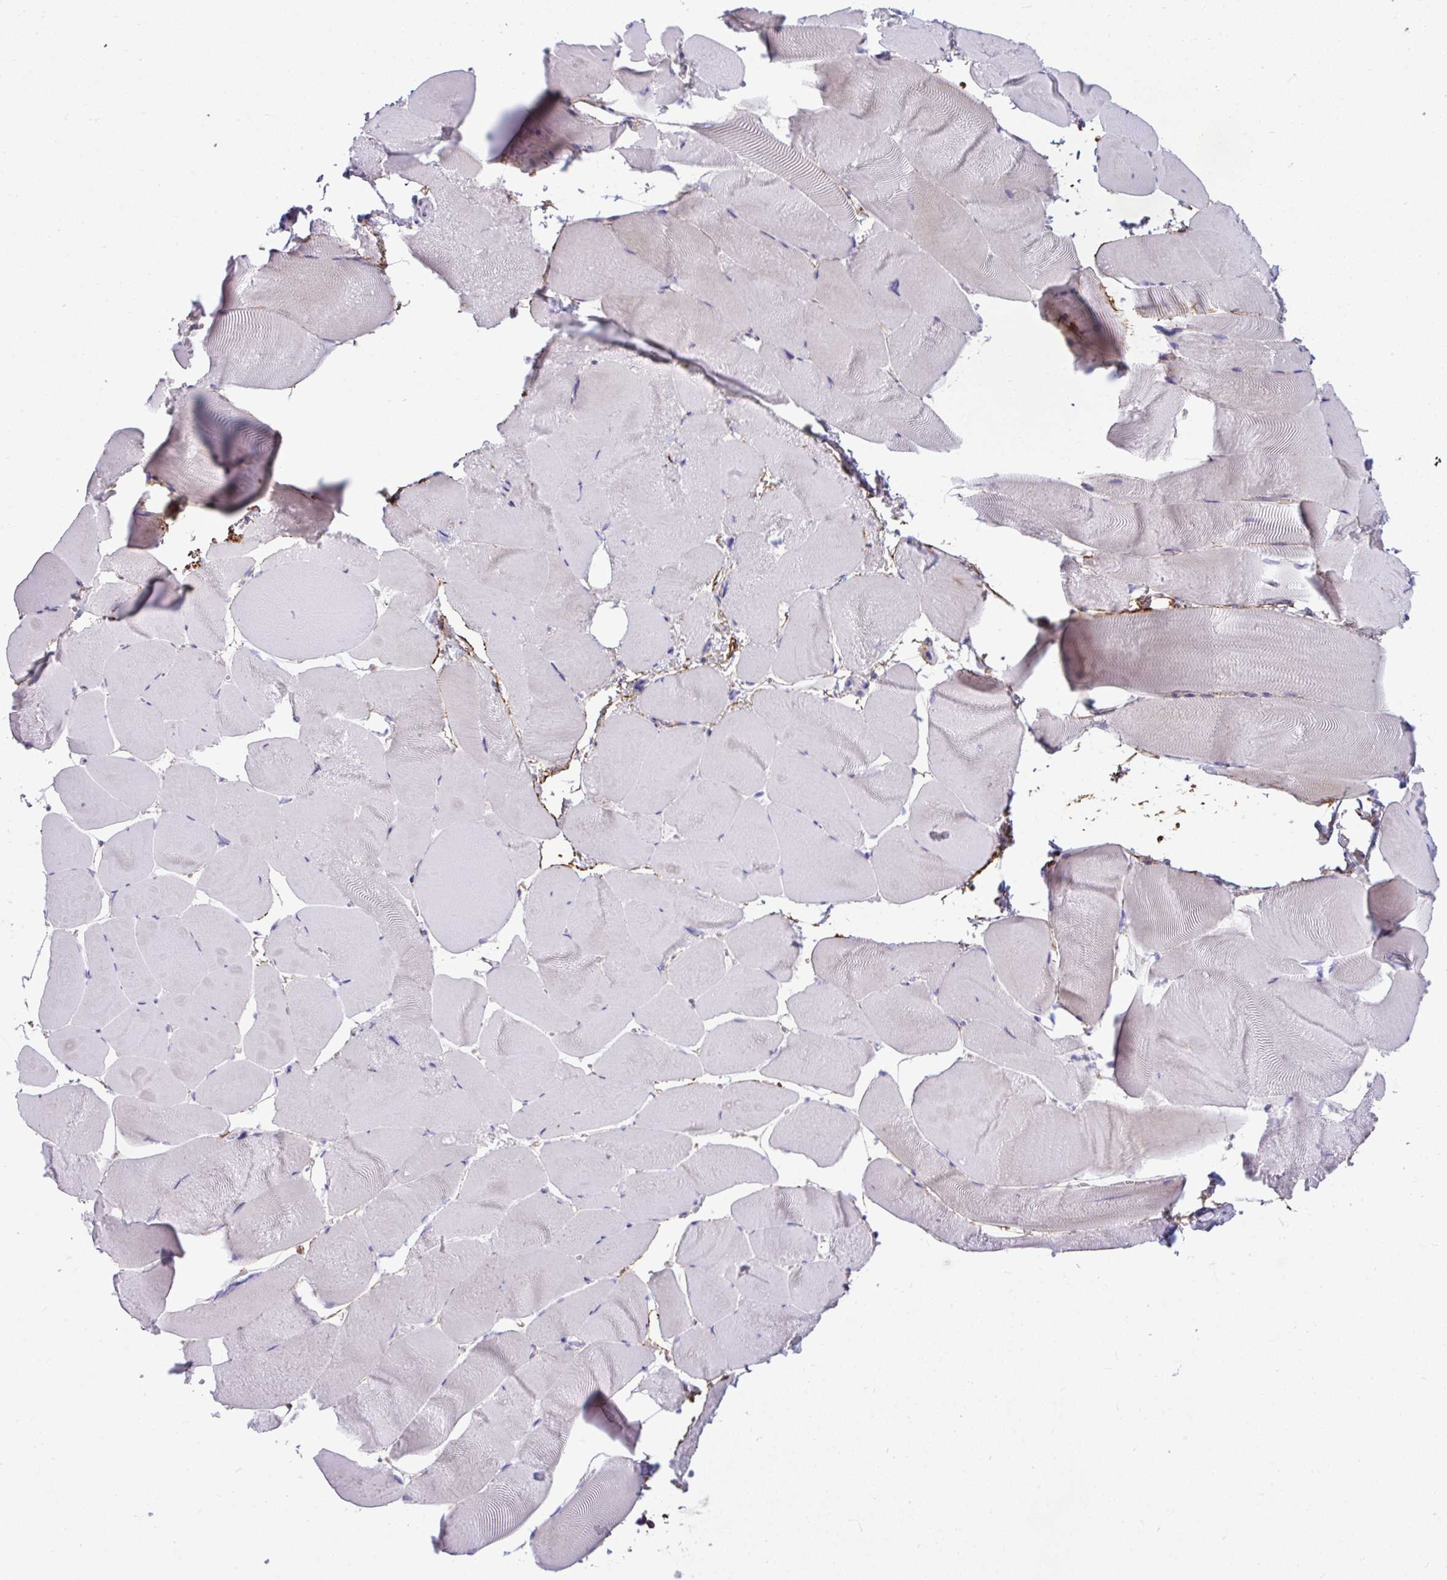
{"staining": {"intensity": "negative", "quantity": "none", "location": "none"}, "tissue": "skeletal muscle", "cell_type": "Myocytes", "image_type": "normal", "snomed": [{"axis": "morphology", "description": "Normal tissue, NOS"}, {"axis": "topography", "description": "Skeletal muscle"}], "caption": "Myocytes are negative for brown protein staining in benign skeletal muscle.", "gene": "PIGZ", "patient": {"sex": "female", "age": 64}}